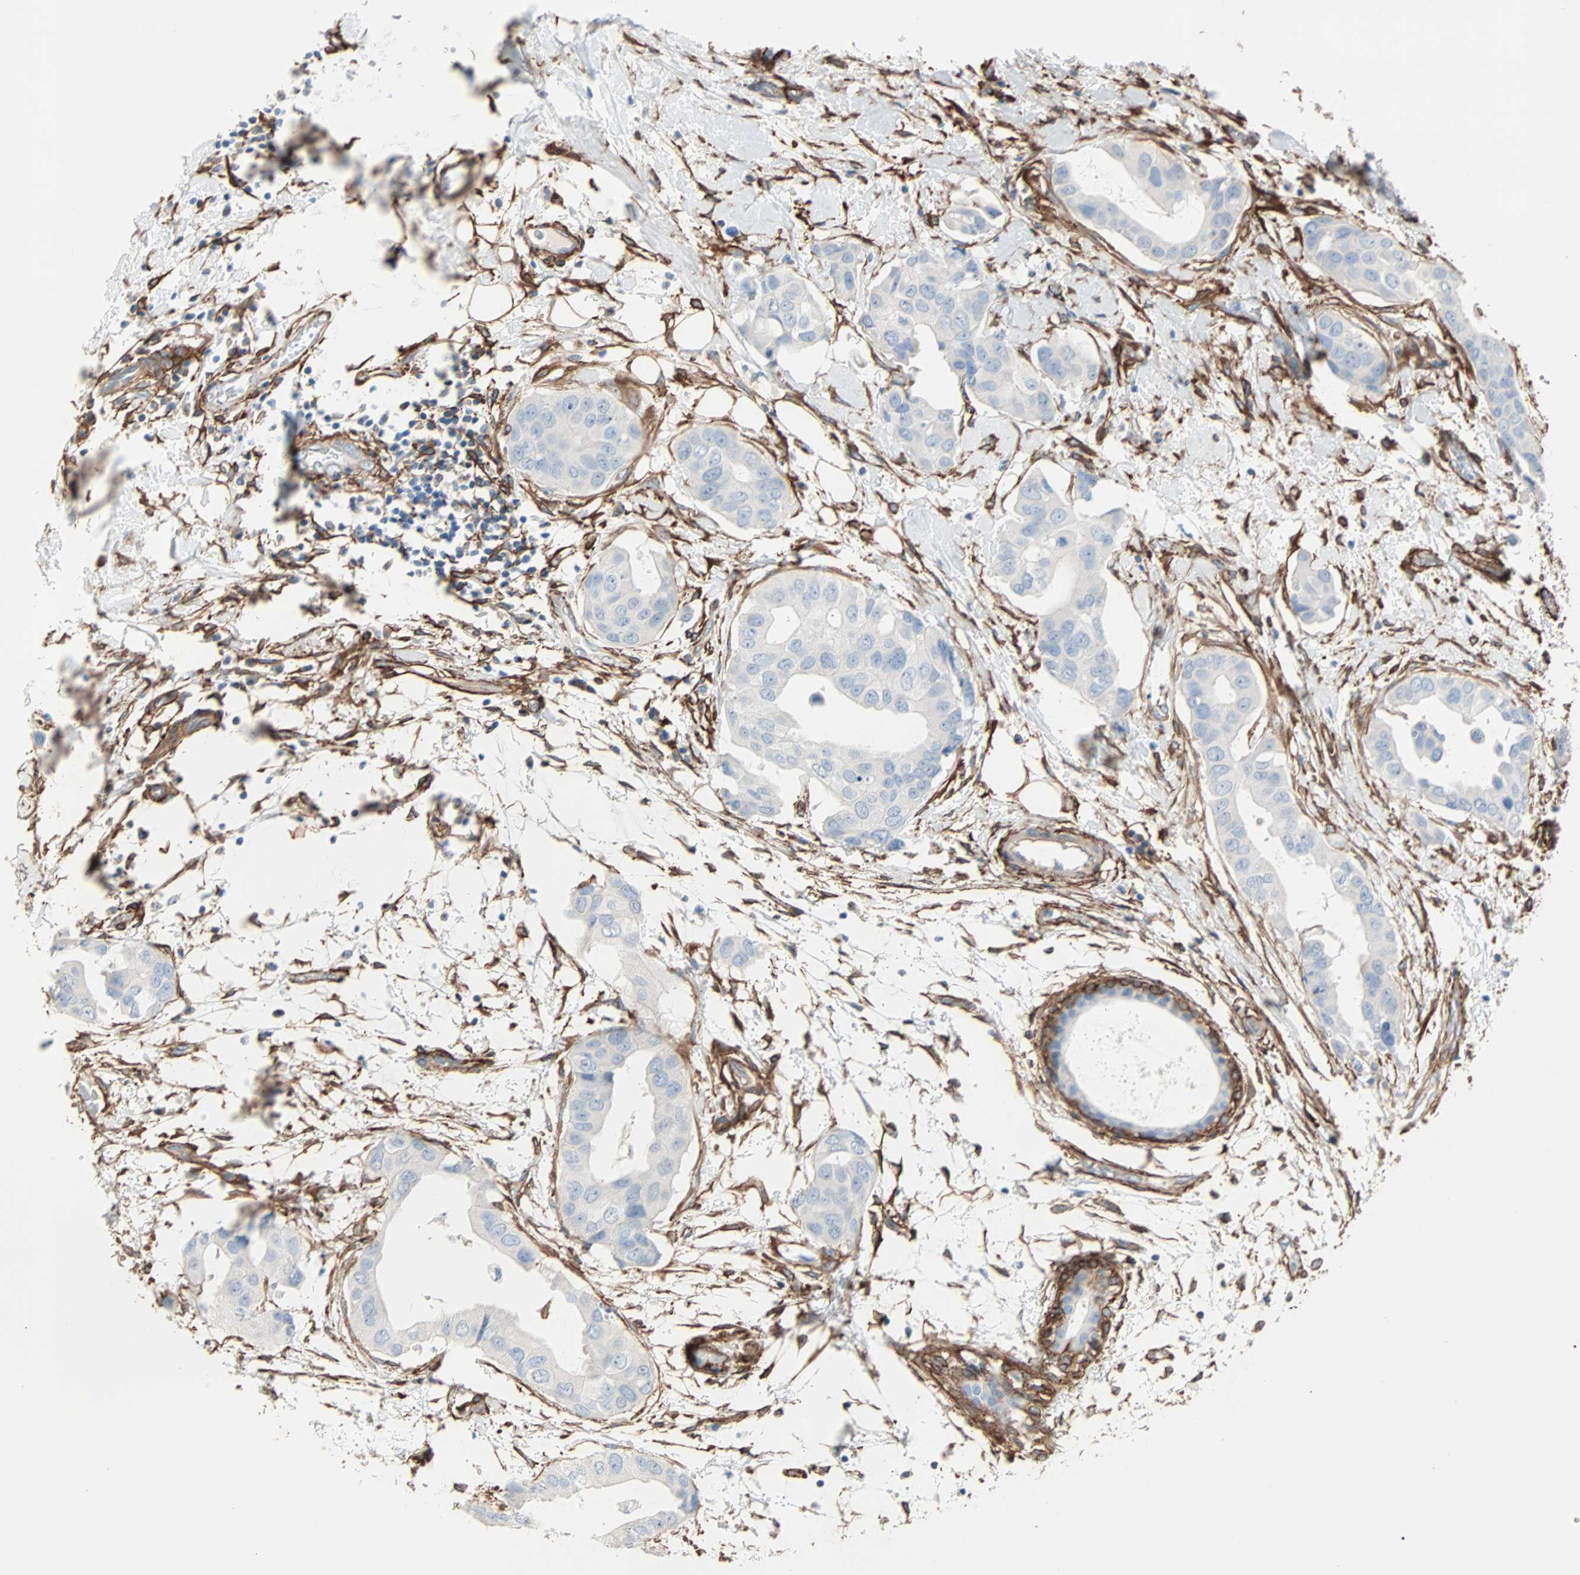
{"staining": {"intensity": "negative", "quantity": "none", "location": "none"}, "tissue": "breast cancer", "cell_type": "Tumor cells", "image_type": "cancer", "snomed": [{"axis": "morphology", "description": "Duct carcinoma"}, {"axis": "topography", "description": "Breast"}], "caption": "Immunohistochemistry image of breast infiltrating ductal carcinoma stained for a protein (brown), which reveals no positivity in tumor cells.", "gene": "EPB41L2", "patient": {"sex": "female", "age": 40}}